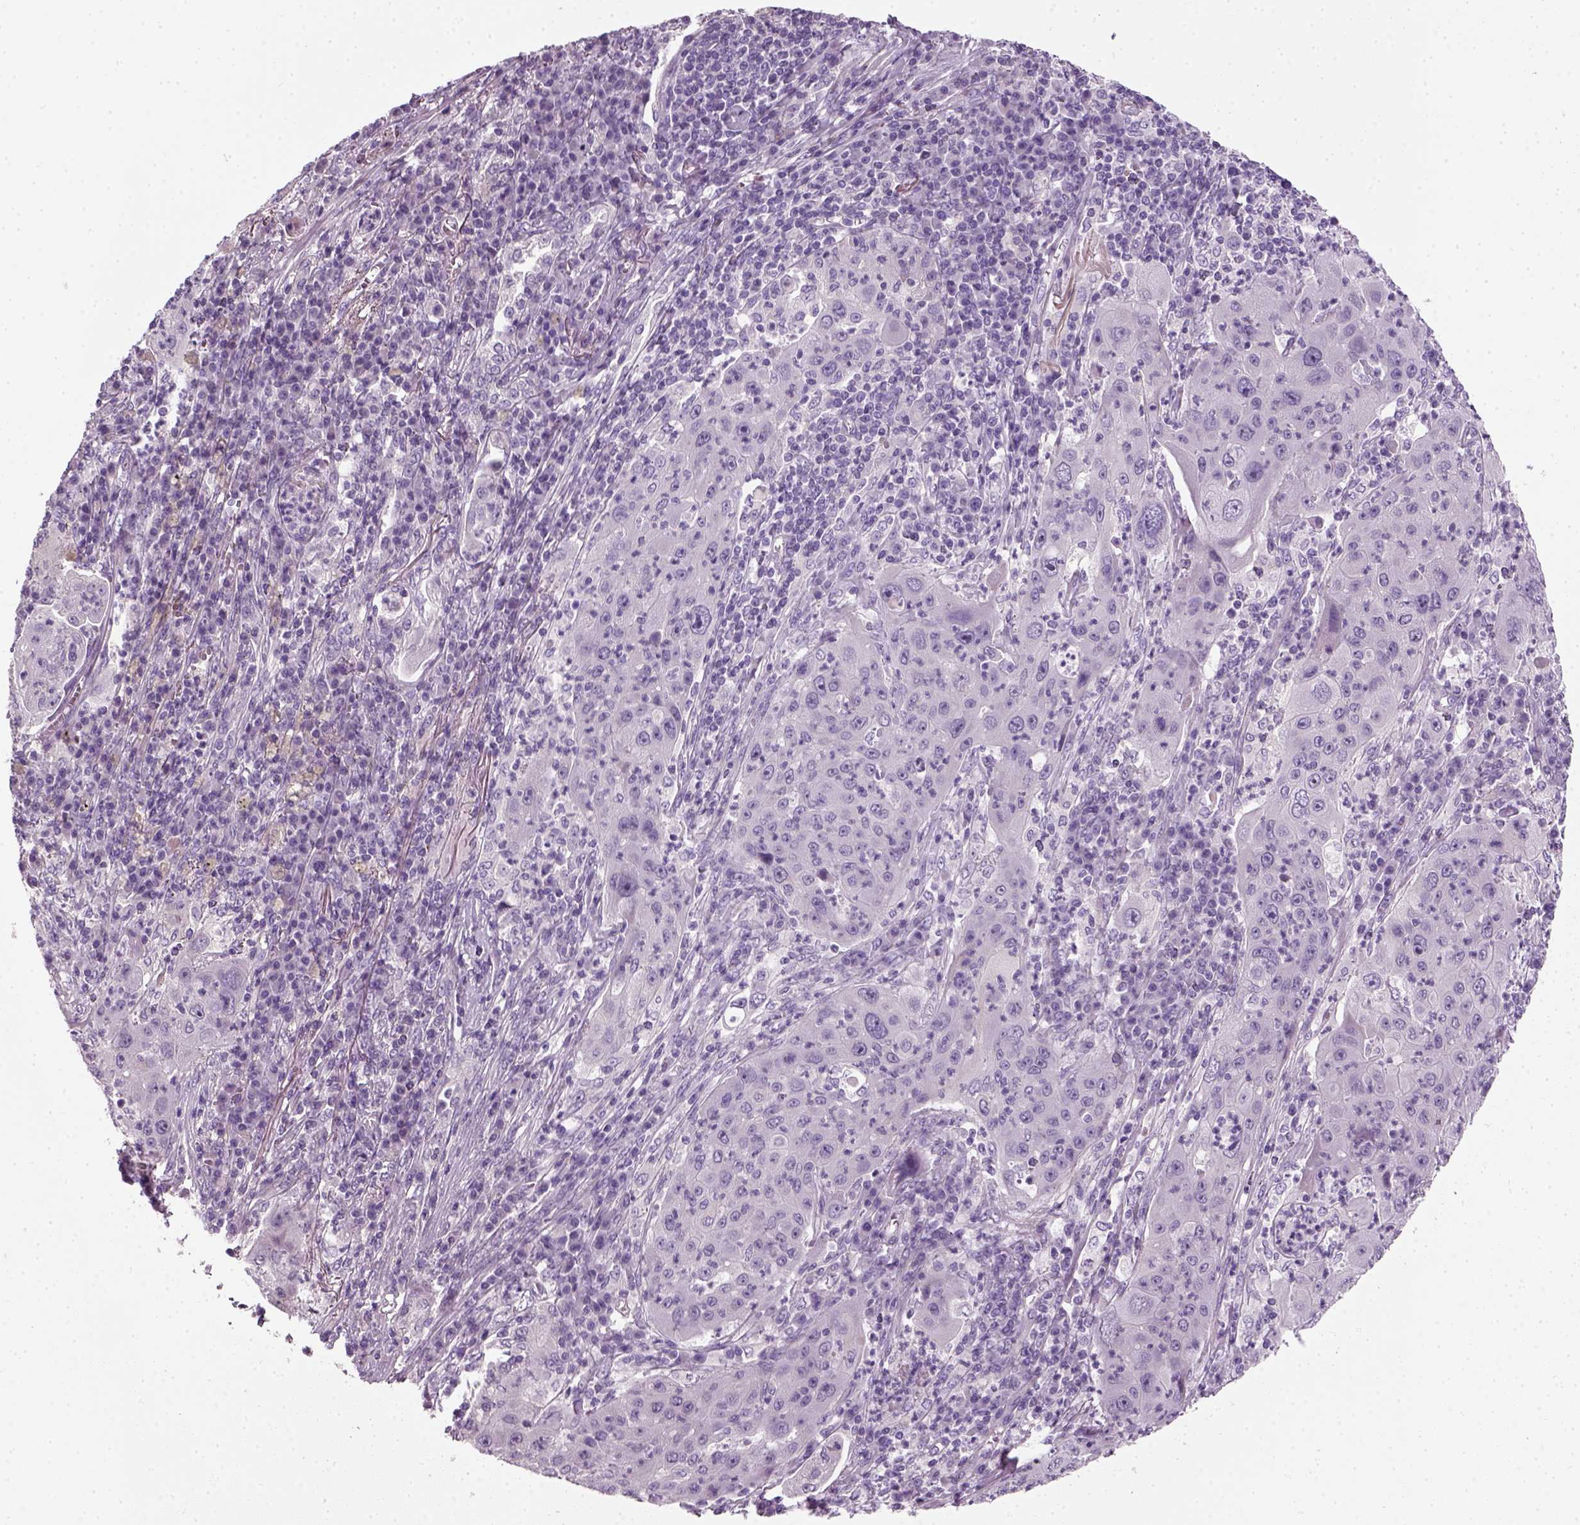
{"staining": {"intensity": "negative", "quantity": "none", "location": "none"}, "tissue": "lung cancer", "cell_type": "Tumor cells", "image_type": "cancer", "snomed": [{"axis": "morphology", "description": "Squamous cell carcinoma, NOS"}, {"axis": "topography", "description": "Lung"}], "caption": "There is no significant expression in tumor cells of lung squamous cell carcinoma. (DAB (3,3'-diaminobenzidine) IHC with hematoxylin counter stain).", "gene": "ELOVL3", "patient": {"sex": "female", "age": 59}}